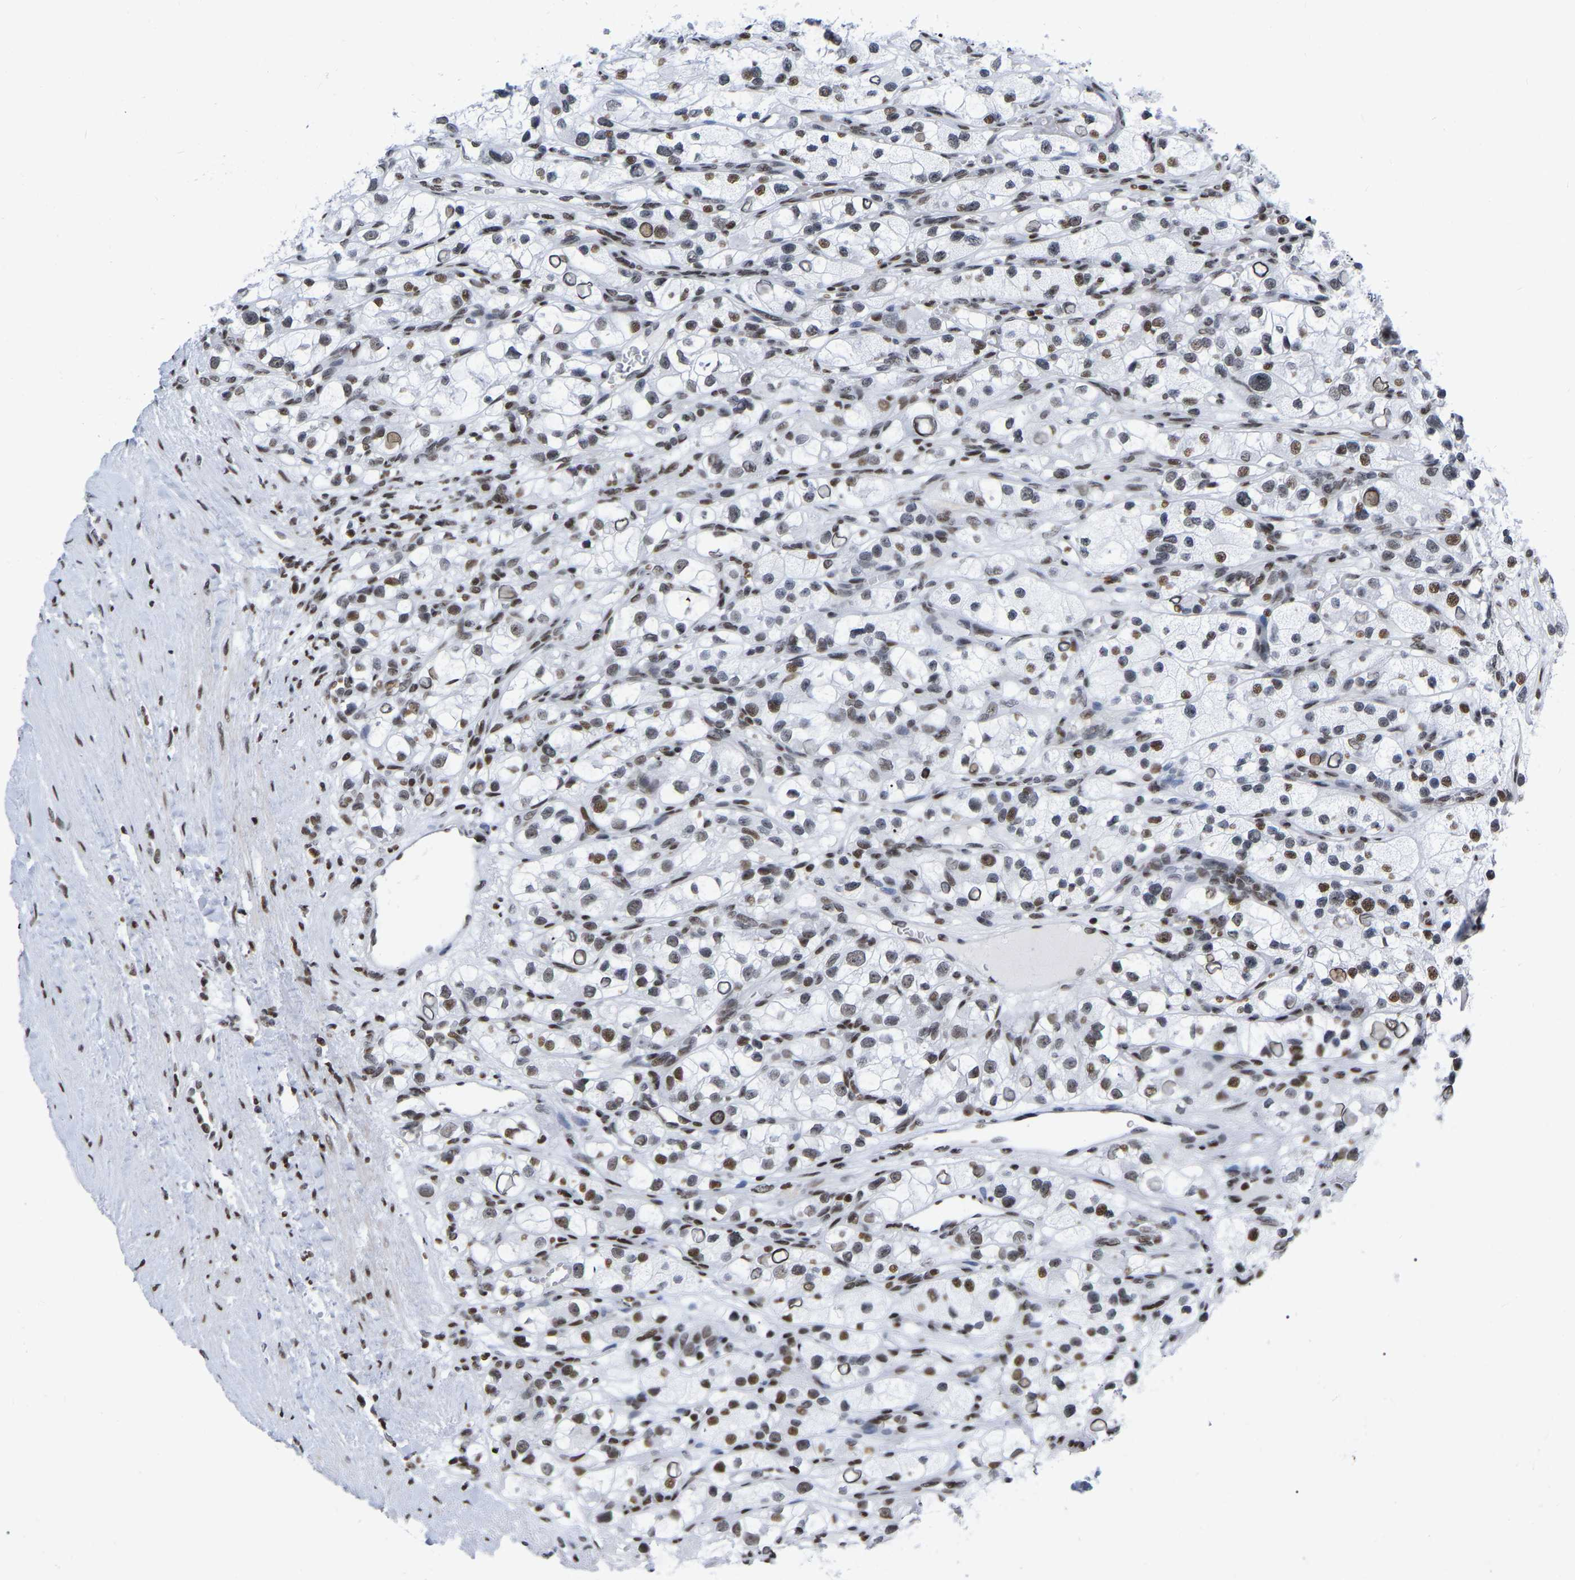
{"staining": {"intensity": "moderate", "quantity": "25%-75%", "location": "nuclear"}, "tissue": "renal cancer", "cell_type": "Tumor cells", "image_type": "cancer", "snomed": [{"axis": "morphology", "description": "Adenocarcinoma, NOS"}, {"axis": "topography", "description": "Kidney"}], "caption": "Immunohistochemistry (IHC) histopathology image of neoplastic tissue: human renal cancer (adenocarcinoma) stained using immunohistochemistry (IHC) shows medium levels of moderate protein expression localized specifically in the nuclear of tumor cells, appearing as a nuclear brown color.", "gene": "PRCC", "patient": {"sex": "female", "age": 57}}